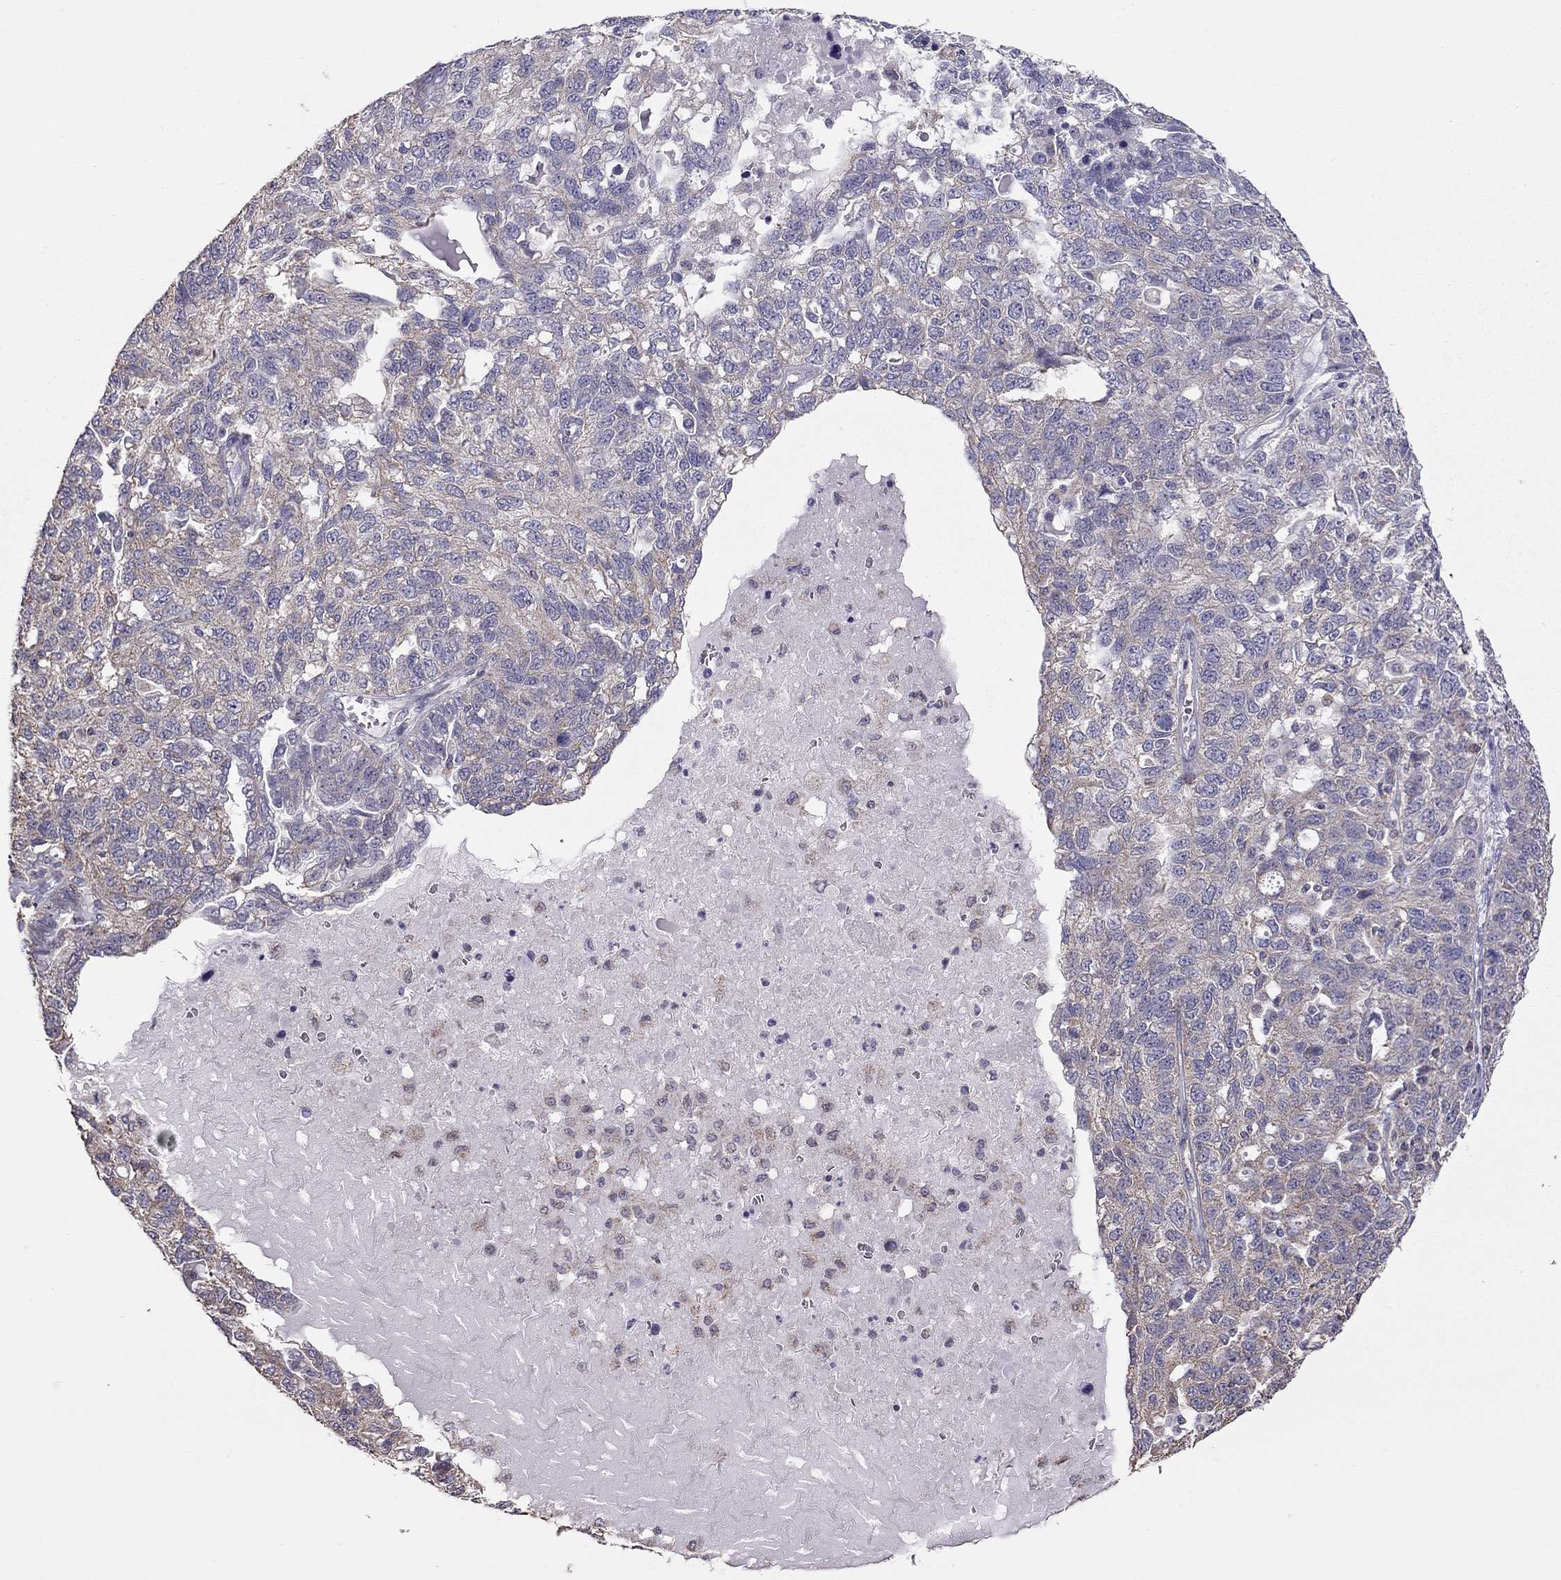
{"staining": {"intensity": "weak", "quantity": "25%-75%", "location": "cytoplasmic/membranous"}, "tissue": "ovarian cancer", "cell_type": "Tumor cells", "image_type": "cancer", "snomed": [{"axis": "morphology", "description": "Cystadenocarcinoma, serous, NOS"}, {"axis": "topography", "description": "Ovary"}], "caption": "Protein analysis of ovarian cancer tissue shows weak cytoplasmic/membranous expression in approximately 25%-75% of tumor cells.", "gene": "LRIT3", "patient": {"sex": "female", "age": 71}}